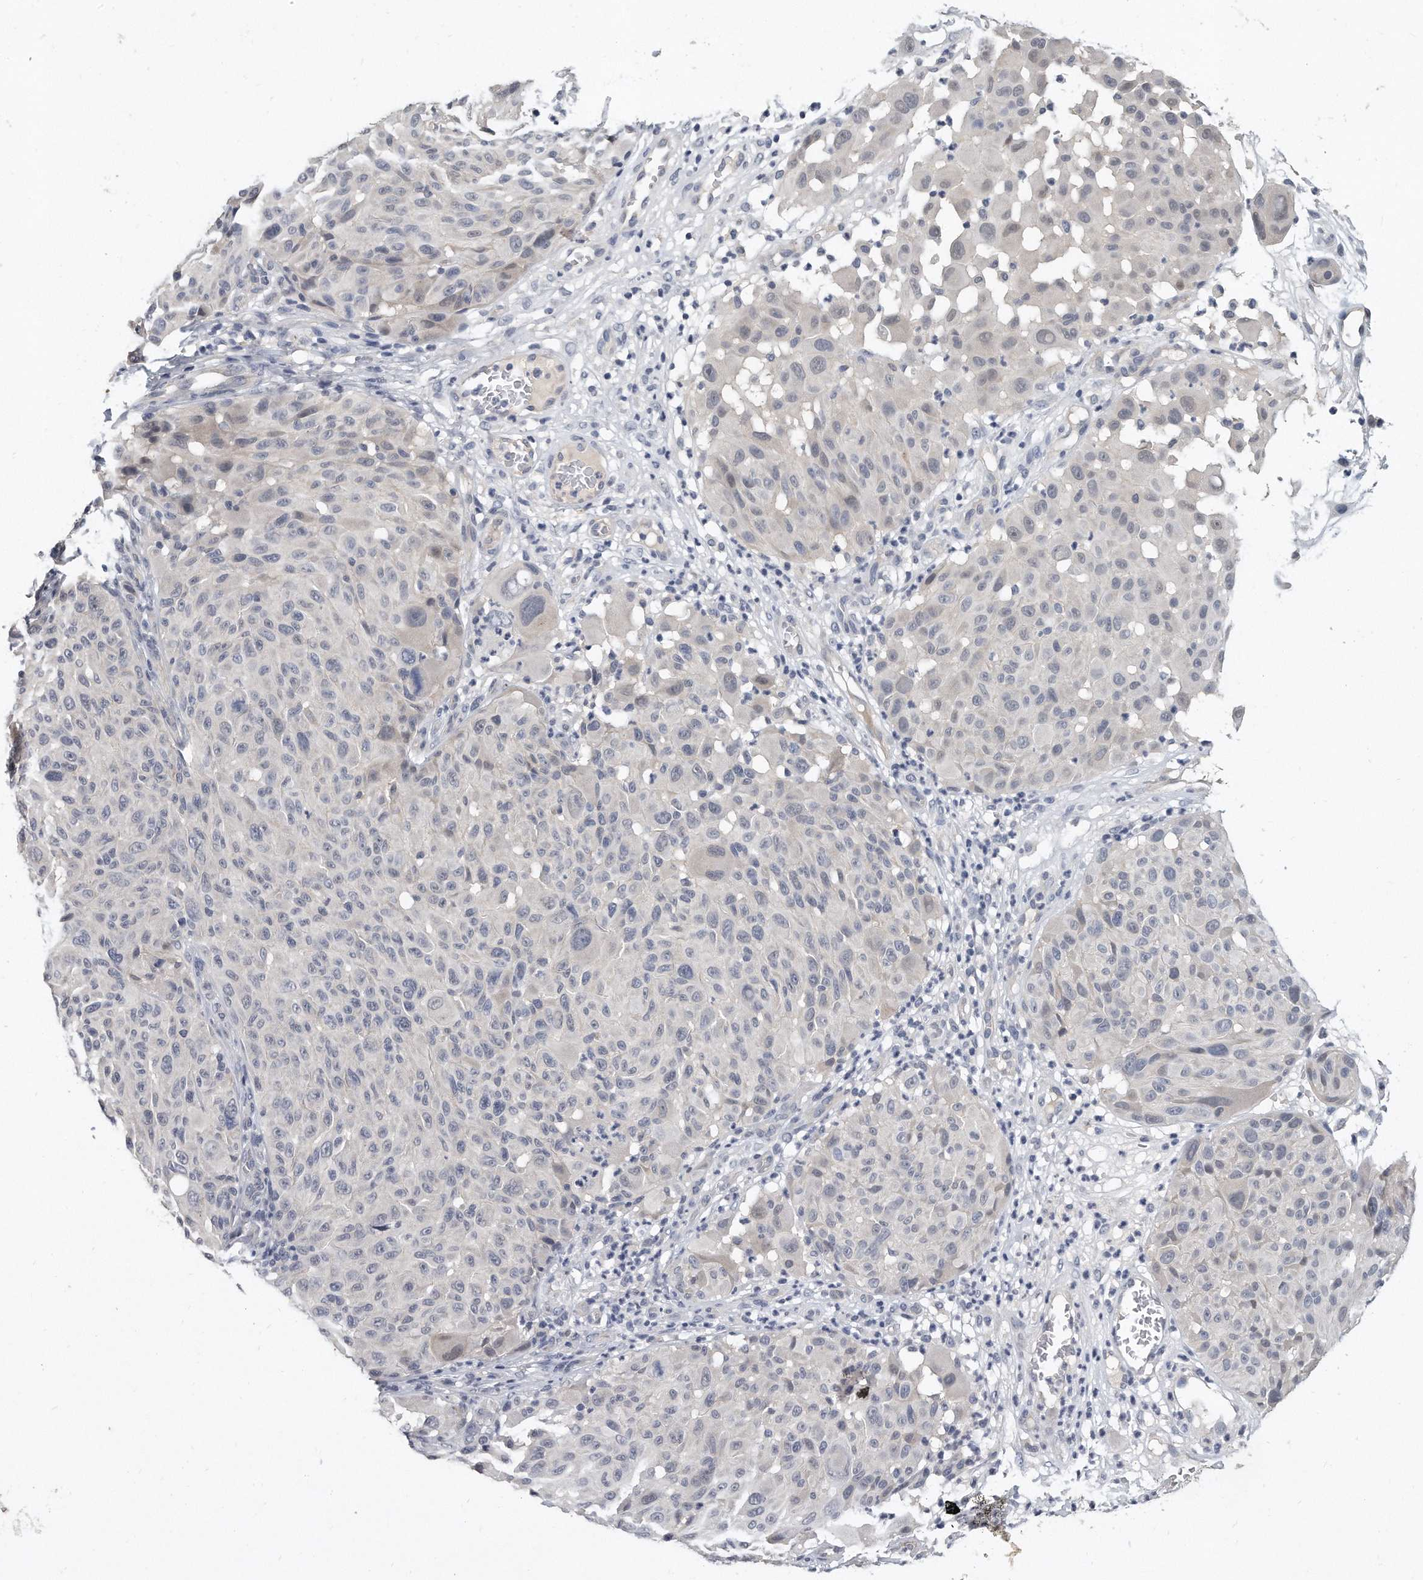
{"staining": {"intensity": "negative", "quantity": "none", "location": "none"}, "tissue": "melanoma", "cell_type": "Tumor cells", "image_type": "cancer", "snomed": [{"axis": "morphology", "description": "Malignant melanoma, NOS"}, {"axis": "topography", "description": "Skin"}], "caption": "Protein analysis of melanoma exhibits no significant positivity in tumor cells.", "gene": "KLHL7", "patient": {"sex": "male", "age": 83}}